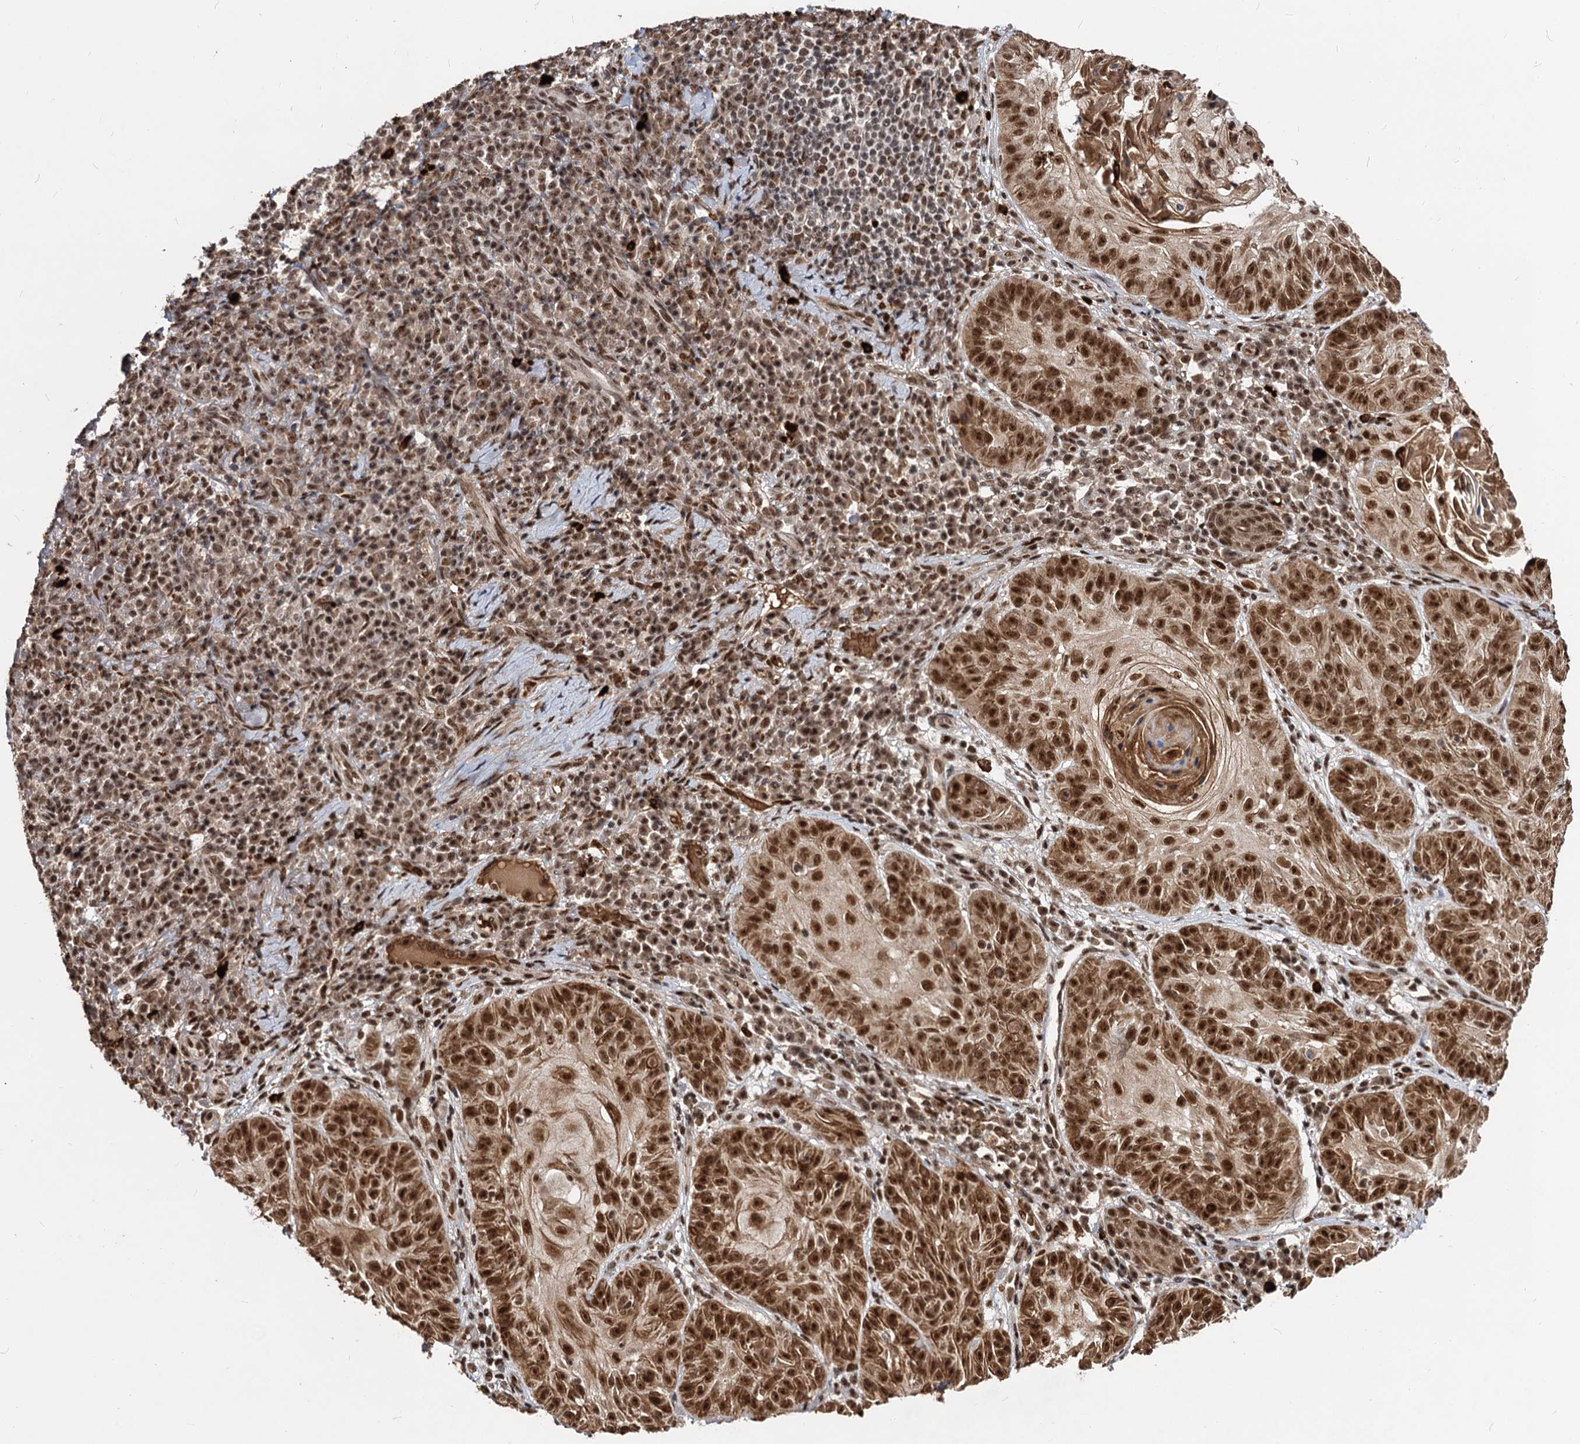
{"staining": {"intensity": "strong", "quantity": ">75%", "location": "cytoplasmic/membranous,nuclear"}, "tissue": "skin cancer", "cell_type": "Tumor cells", "image_type": "cancer", "snomed": [{"axis": "morphology", "description": "Normal tissue, NOS"}, {"axis": "morphology", "description": "Basal cell carcinoma"}, {"axis": "topography", "description": "Skin"}], "caption": "IHC of basal cell carcinoma (skin) demonstrates high levels of strong cytoplasmic/membranous and nuclear staining in about >75% of tumor cells.", "gene": "SFSWAP", "patient": {"sex": "male", "age": 93}}